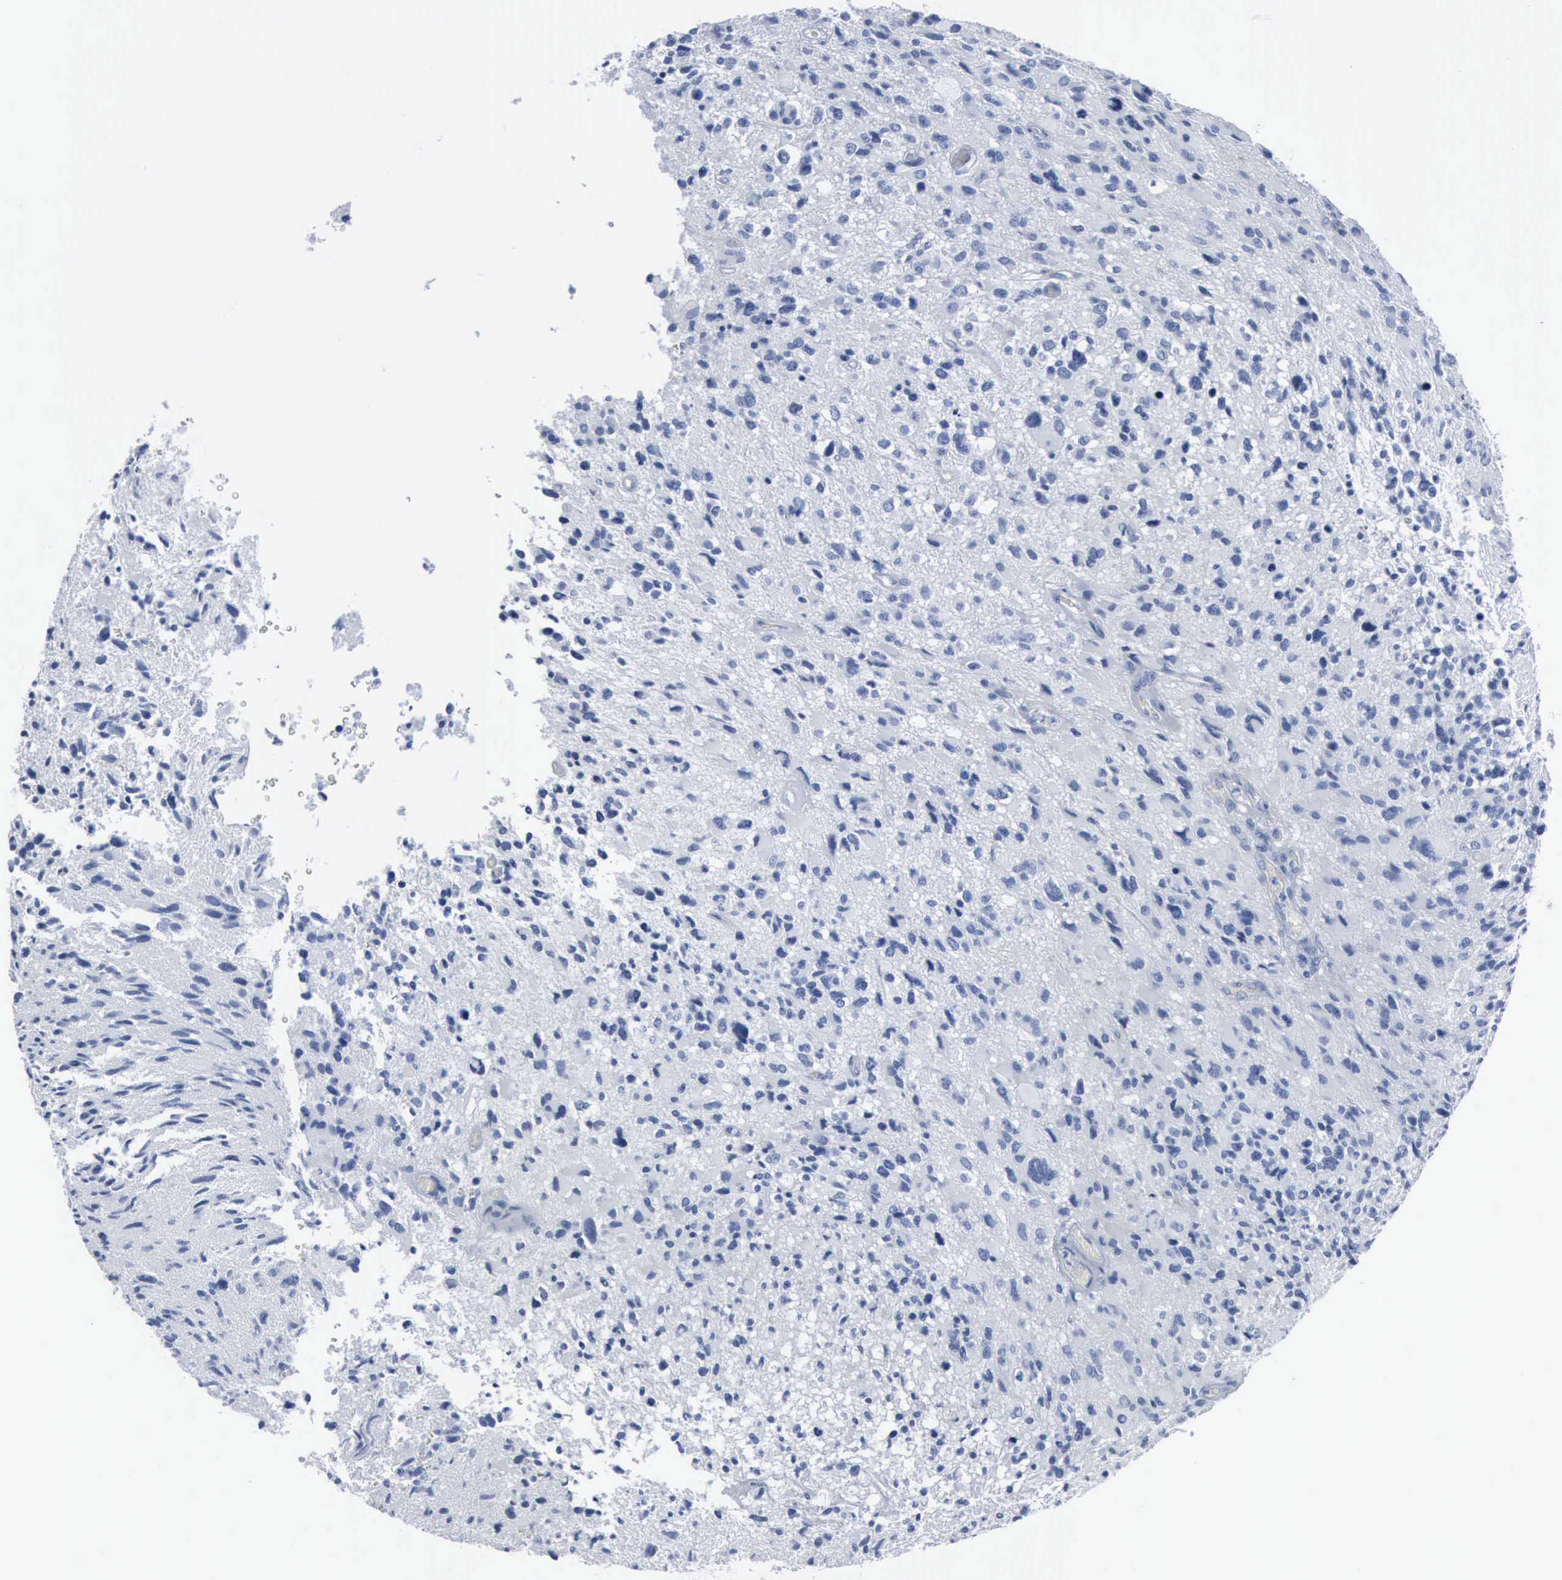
{"staining": {"intensity": "negative", "quantity": "none", "location": "none"}, "tissue": "glioma", "cell_type": "Tumor cells", "image_type": "cancer", "snomed": [{"axis": "morphology", "description": "Glioma, malignant, High grade"}, {"axis": "topography", "description": "Brain"}], "caption": "Immunohistochemistry (IHC) of human malignant high-grade glioma exhibits no positivity in tumor cells. The staining was performed using DAB to visualize the protein expression in brown, while the nuclei were stained in blue with hematoxylin (Magnification: 20x).", "gene": "DMD", "patient": {"sex": "male", "age": 69}}